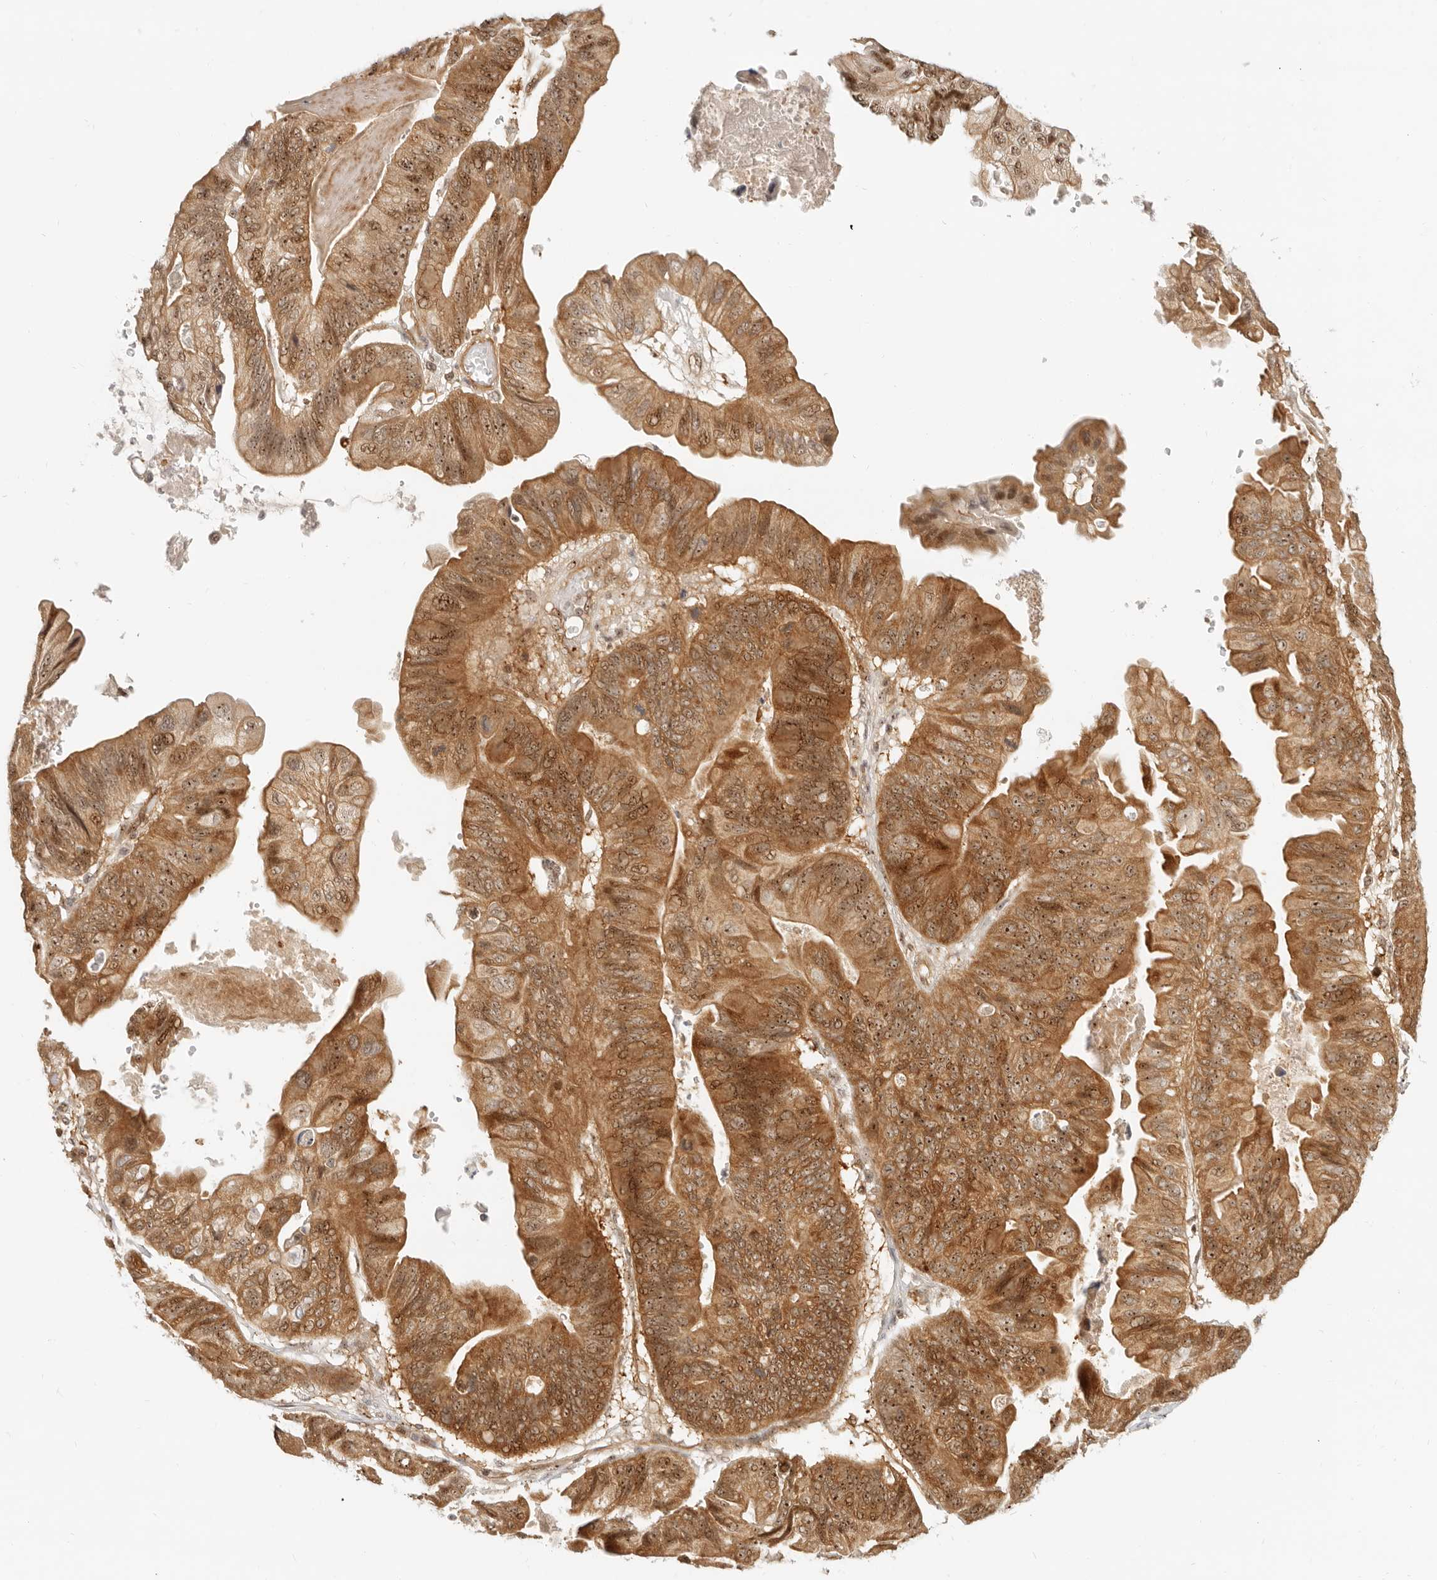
{"staining": {"intensity": "moderate", "quantity": ">75%", "location": "cytoplasmic/membranous,nuclear"}, "tissue": "ovarian cancer", "cell_type": "Tumor cells", "image_type": "cancer", "snomed": [{"axis": "morphology", "description": "Cystadenocarcinoma, mucinous, NOS"}, {"axis": "topography", "description": "Ovary"}], "caption": "Immunohistochemical staining of human ovarian cancer exhibits moderate cytoplasmic/membranous and nuclear protein positivity in approximately >75% of tumor cells.", "gene": "BAP1", "patient": {"sex": "female", "age": 61}}